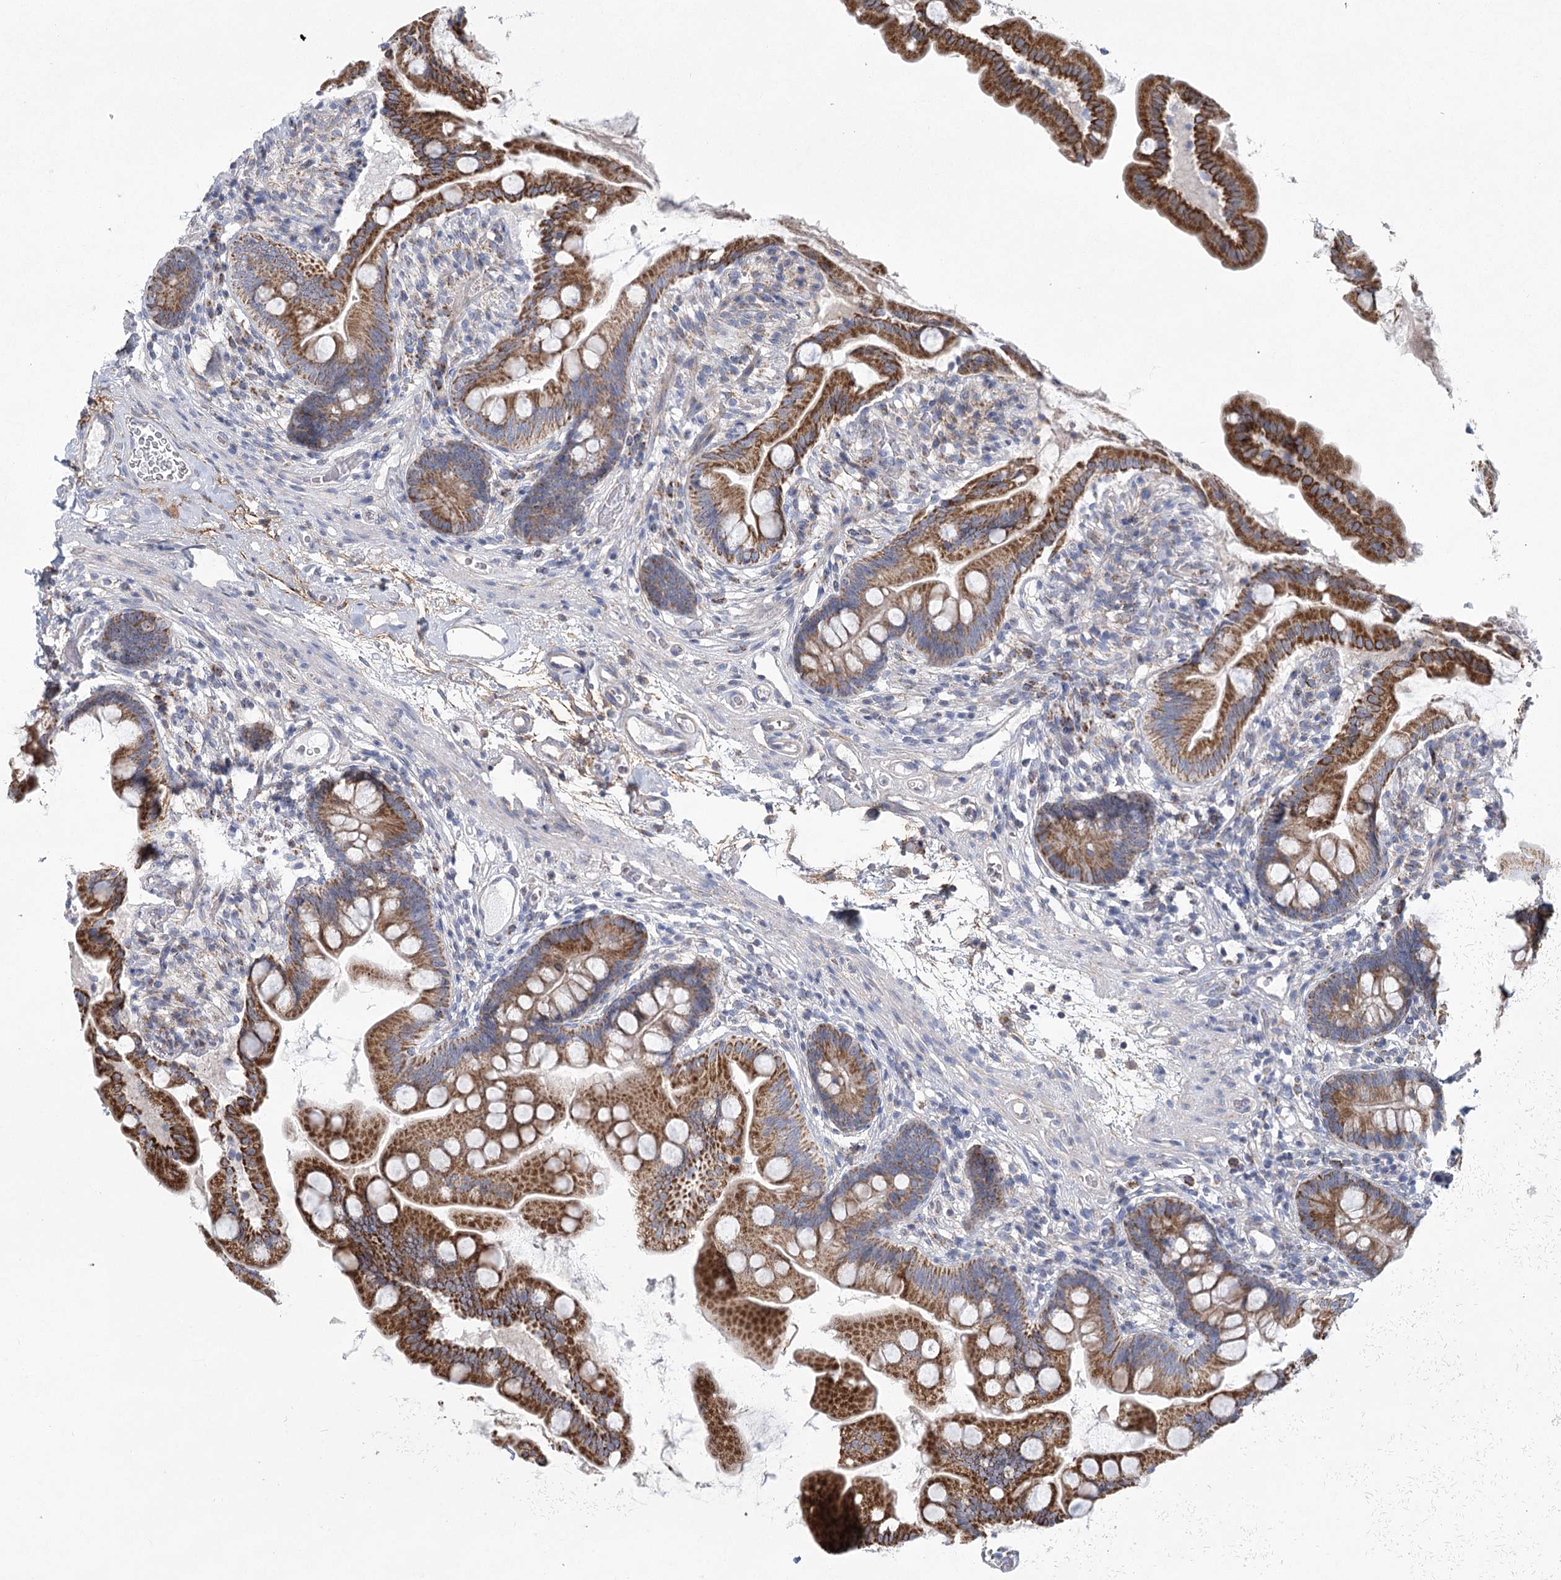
{"staining": {"intensity": "strong", "quantity": ">75%", "location": "cytoplasmic/membranous"}, "tissue": "small intestine", "cell_type": "Glandular cells", "image_type": "normal", "snomed": [{"axis": "morphology", "description": "Normal tissue, NOS"}, {"axis": "topography", "description": "Small intestine"}], "caption": "Protein expression by immunohistochemistry exhibits strong cytoplasmic/membranous staining in about >75% of glandular cells in benign small intestine.", "gene": "SNX7", "patient": {"sex": "female", "age": 56}}